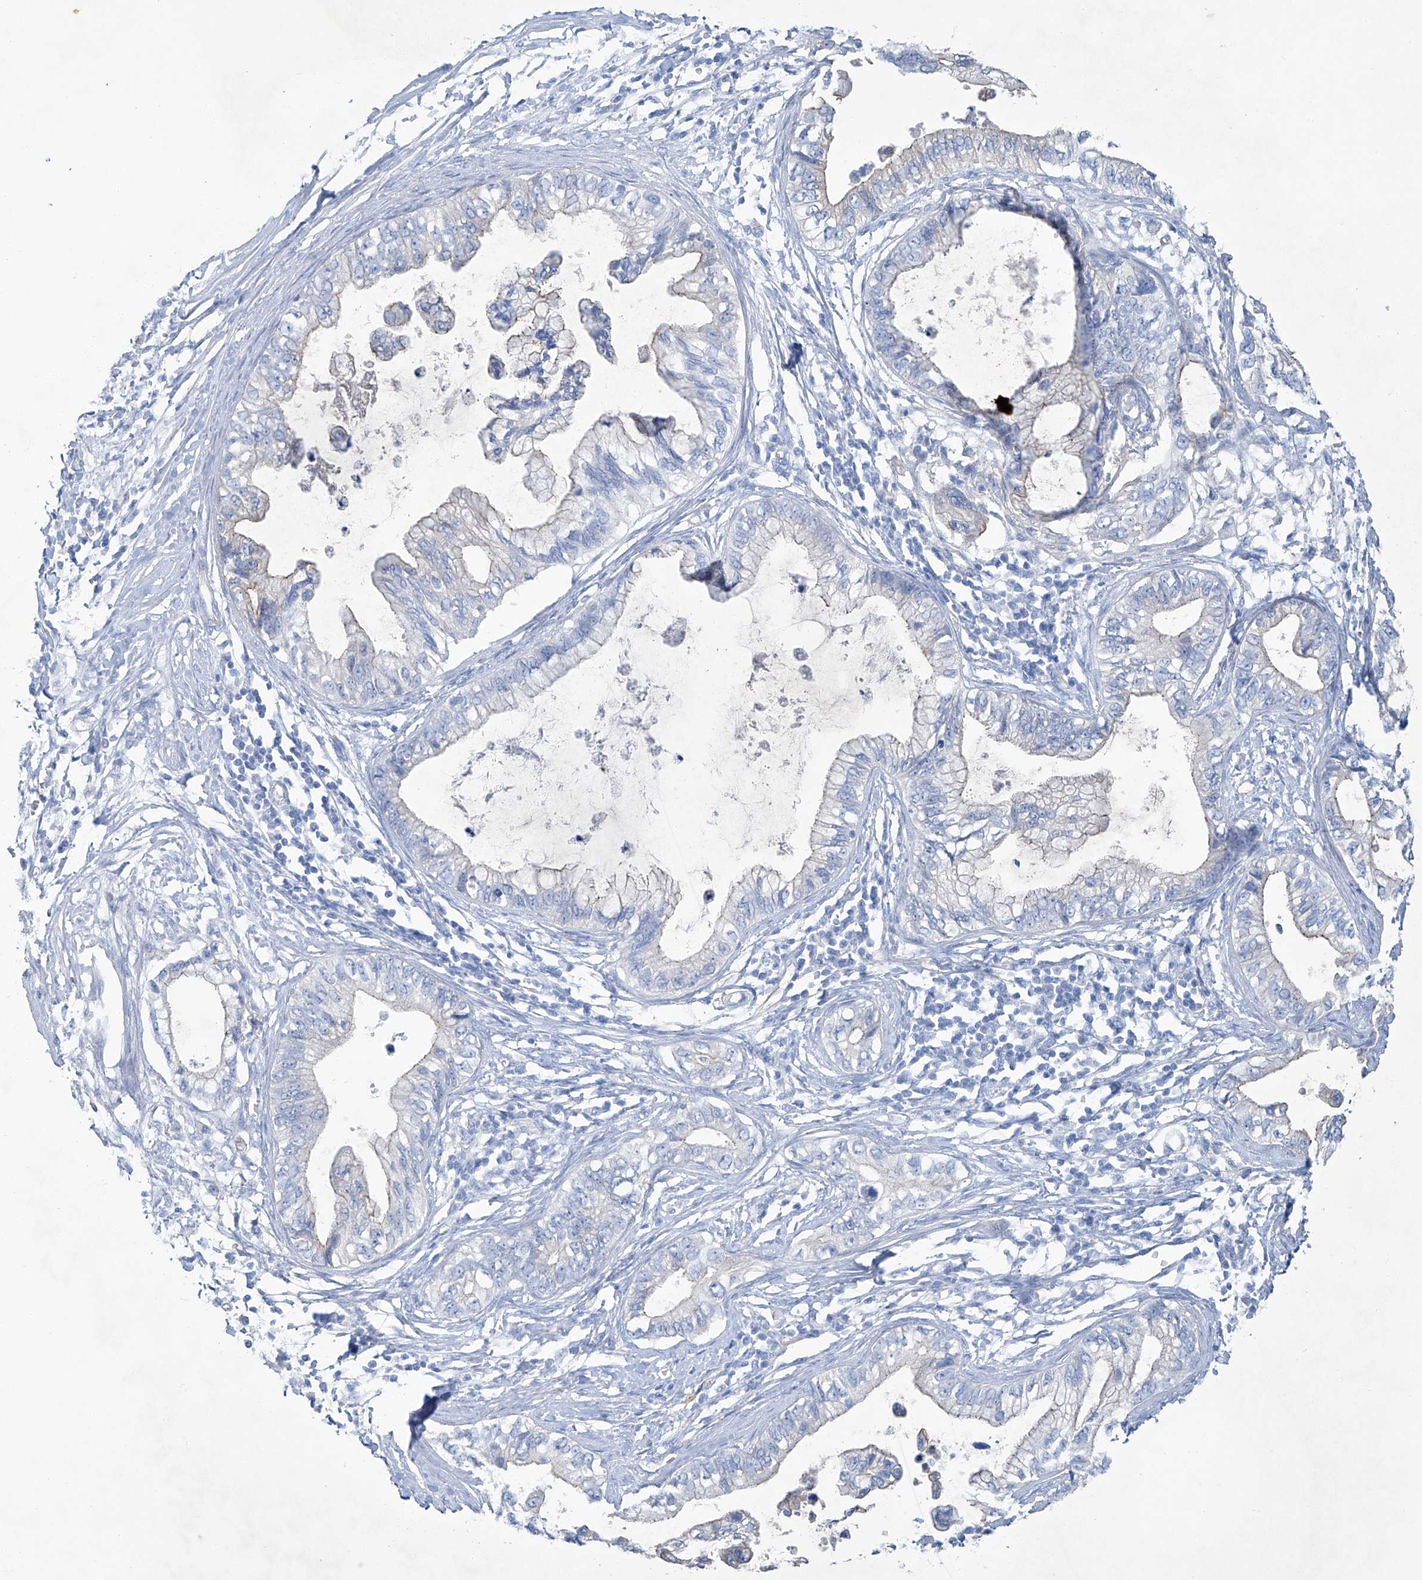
{"staining": {"intensity": "negative", "quantity": "none", "location": "none"}, "tissue": "pancreatic cancer", "cell_type": "Tumor cells", "image_type": "cancer", "snomed": [{"axis": "morphology", "description": "Adenocarcinoma, NOS"}, {"axis": "topography", "description": "Pancreas"}], "caption": "DAB immunohistochemical staining of pancreatic cancer exhibits no significant staining in tumor cells.", "gene": "MAGI1", "patient": {"sex": "male", "age": 56}}